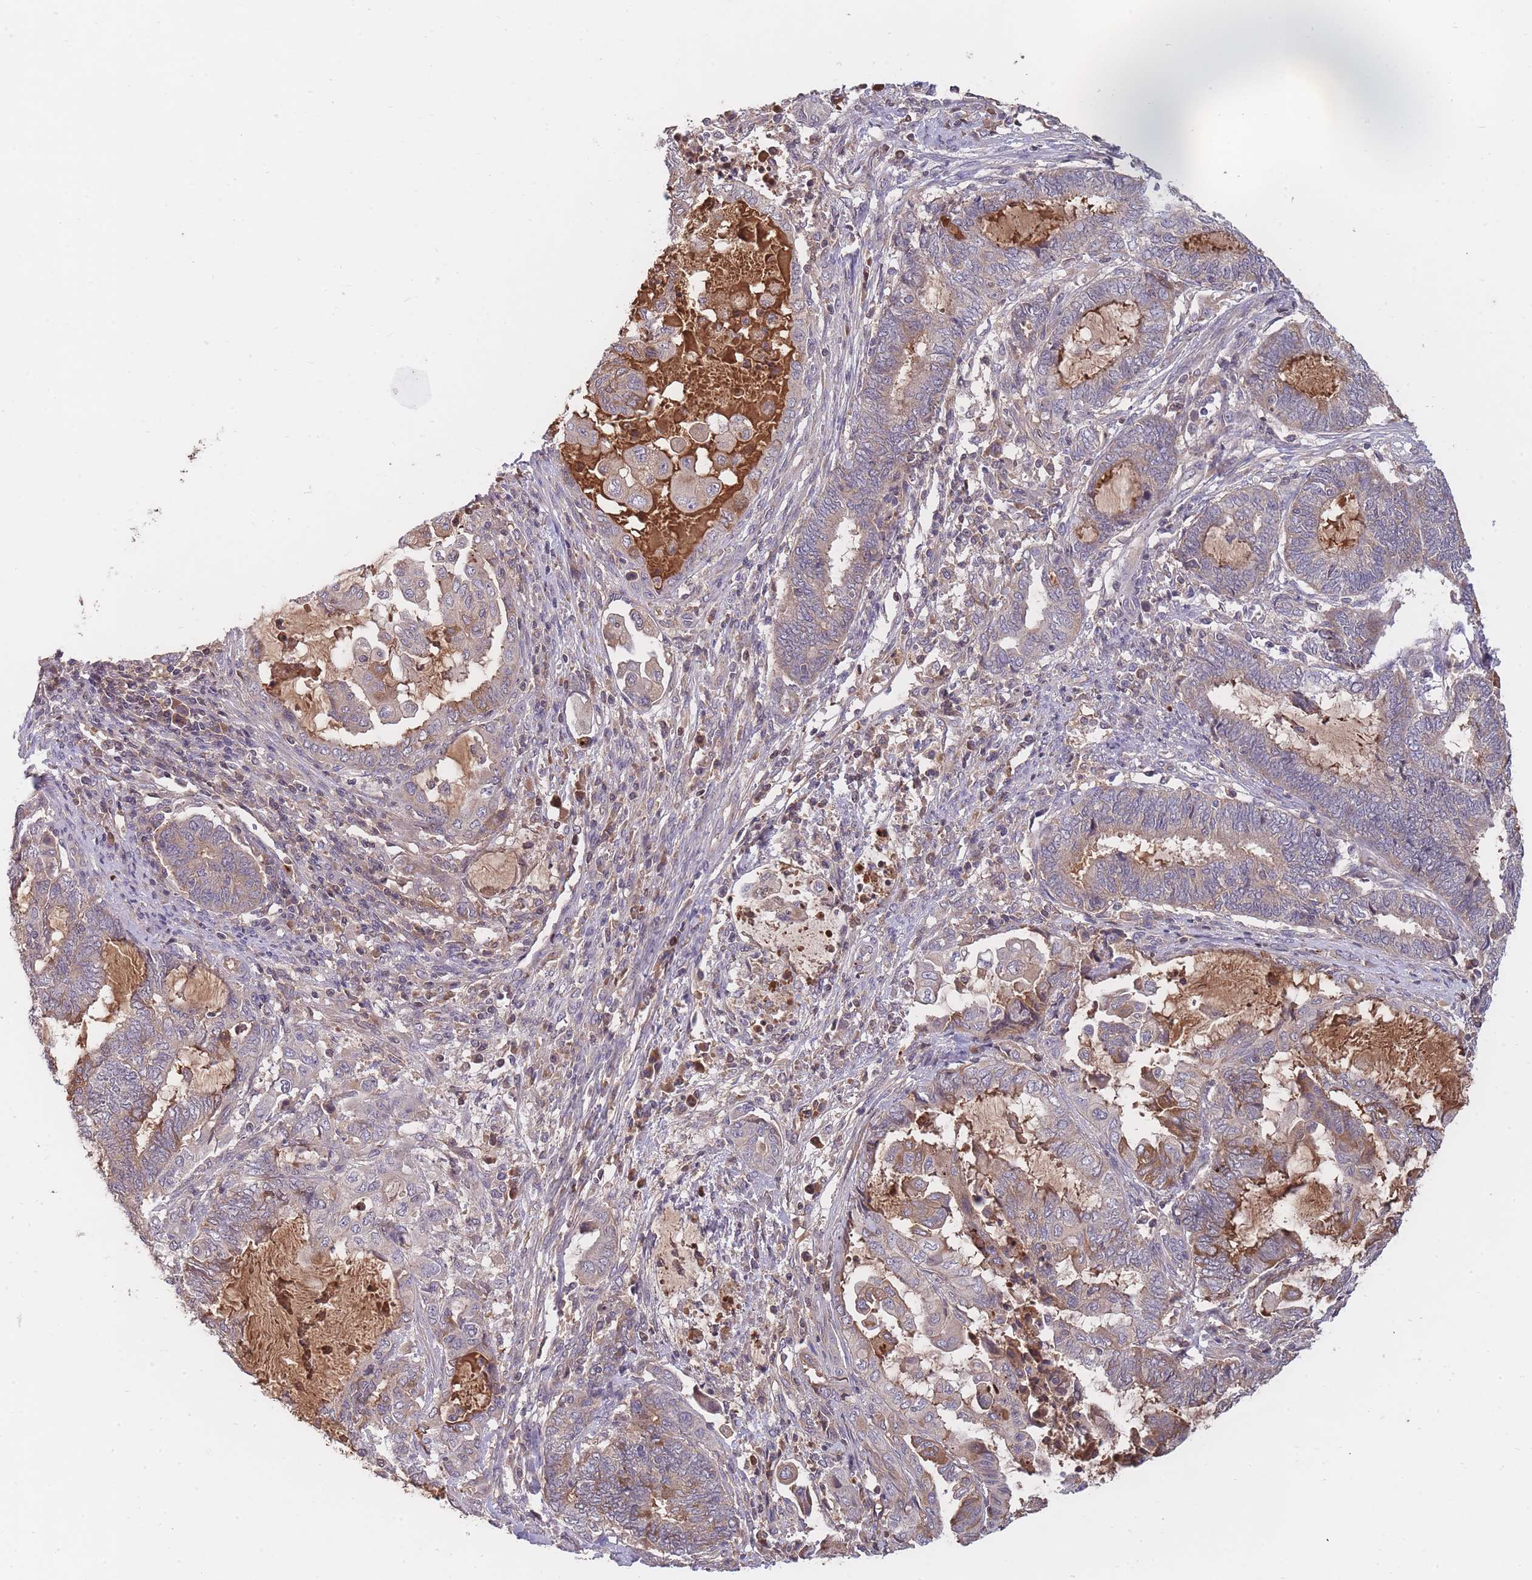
{"staining": {"intensity": "moderate", "quantity": "<25%", "location": "cytoplasmic/membranous"}, "tissue": "endometrial cancer", "cell_type": "Tumor cells", "image_type": "cancer", "snomed": [{"axis": "morphology", "description": "Adenocarcinoma, NOS"}, {"axis": "topography", "description": "Uterus"}, {"axis": "topography", "description": "Endometrium"}], "caption": "Endometrial adenocarcinoma stained for a protein (brown) demonstrates moderate cytoplasmic/membranous positive staining in approximately <25% of tumor cells.", "gene": "RALGDS", "patient": {"sex": "female", "age": 70}}